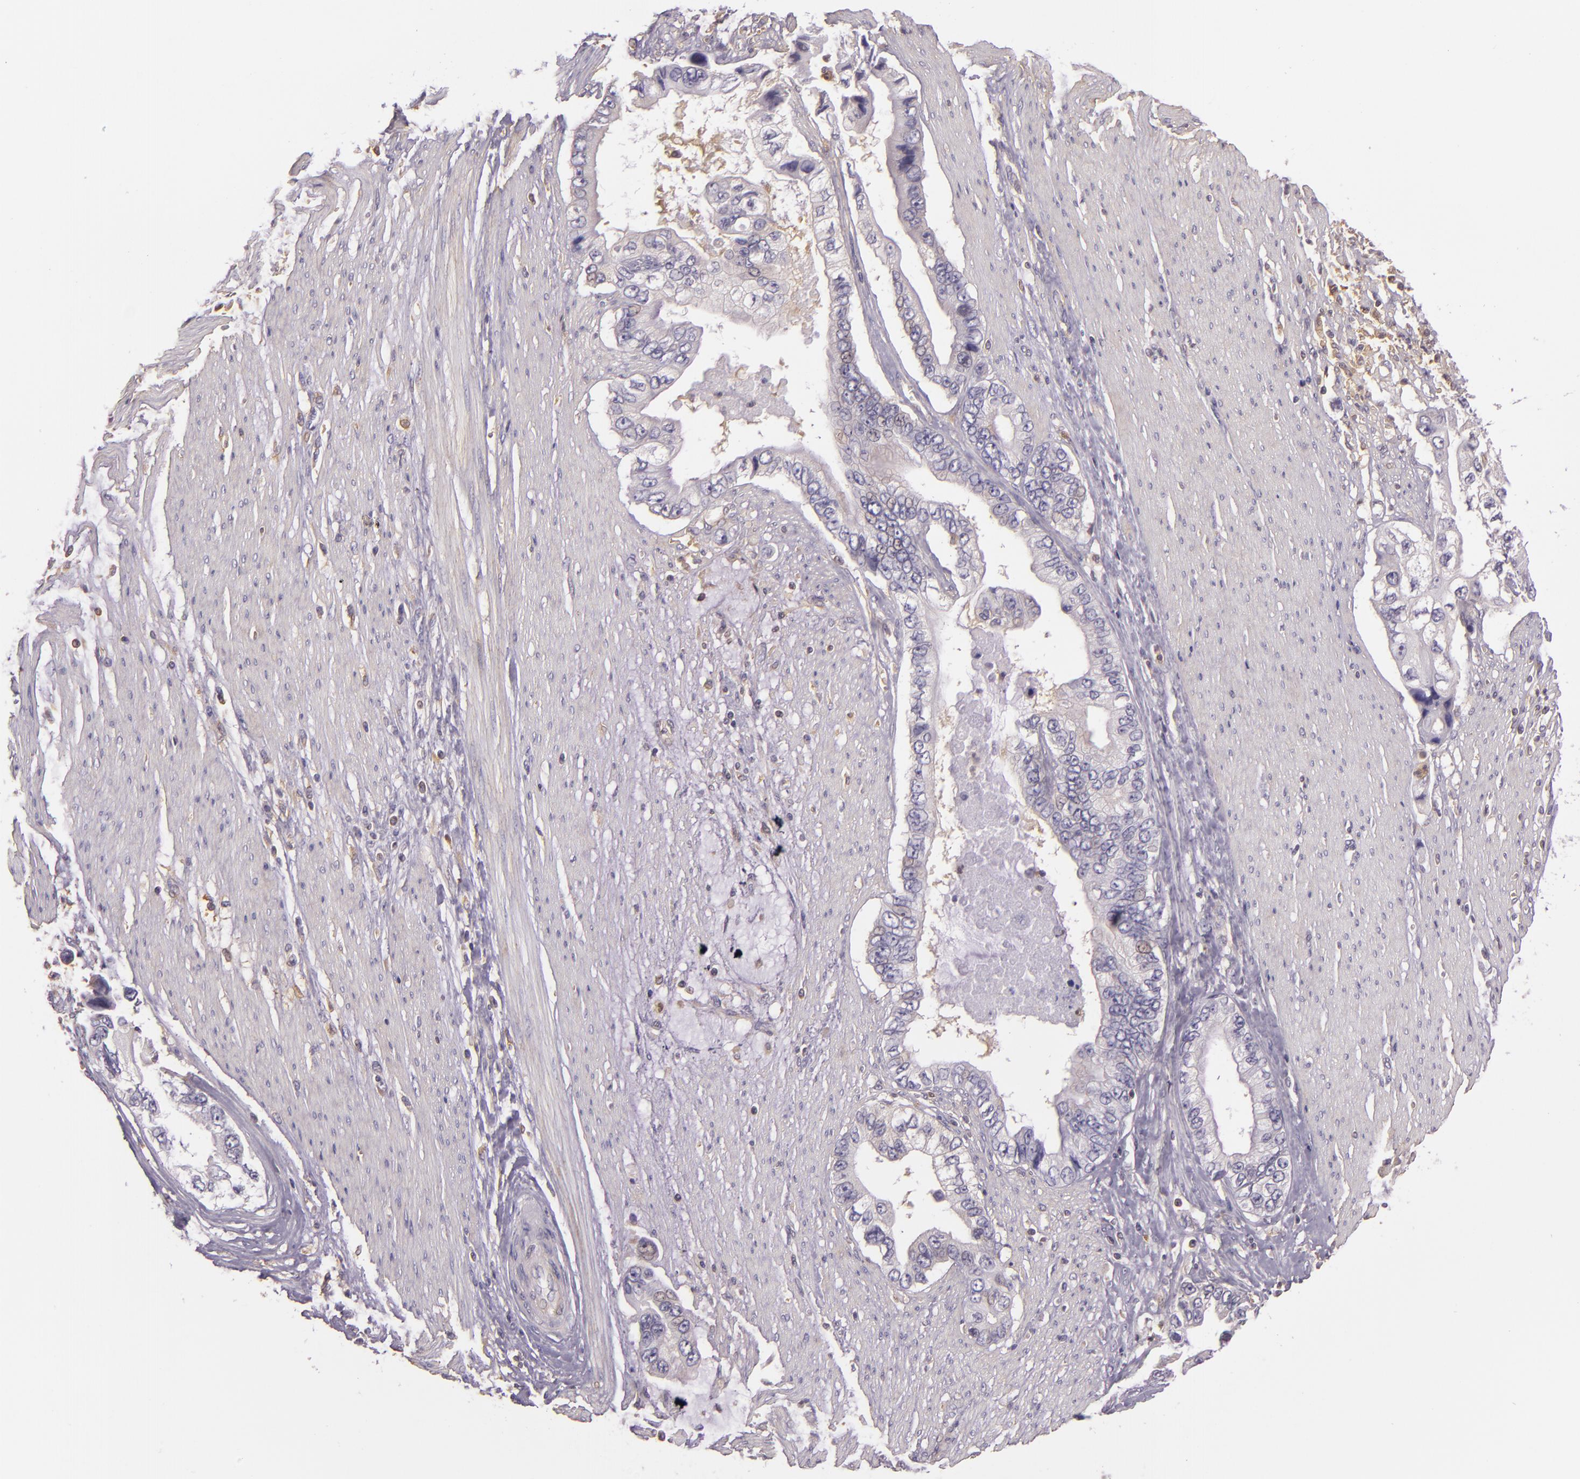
{"staining": {"intensity": "weak", "quantity": "25%-75%", "location": "cytoplasmic/membranous"}, "tissue": "pancreatic cancer", "cell_type": "Tumor cells", "image_type": "cancer", "snomed": [{"axis": "morphology", "description": "Adenocarcinoma, NOS"}, {"axis": "topography", "description": "Pancreas"}, {"axis": "topography", "description": "Stomach, upper"}], "caption": "Protein analysis of pancreatic cancer tissue demonstrates weak cytoplasmic/membranous positivity in about 25%-75% of tumor cells.", "gene": "TLN1", "patient": {"sex": "male", "age": 77}}